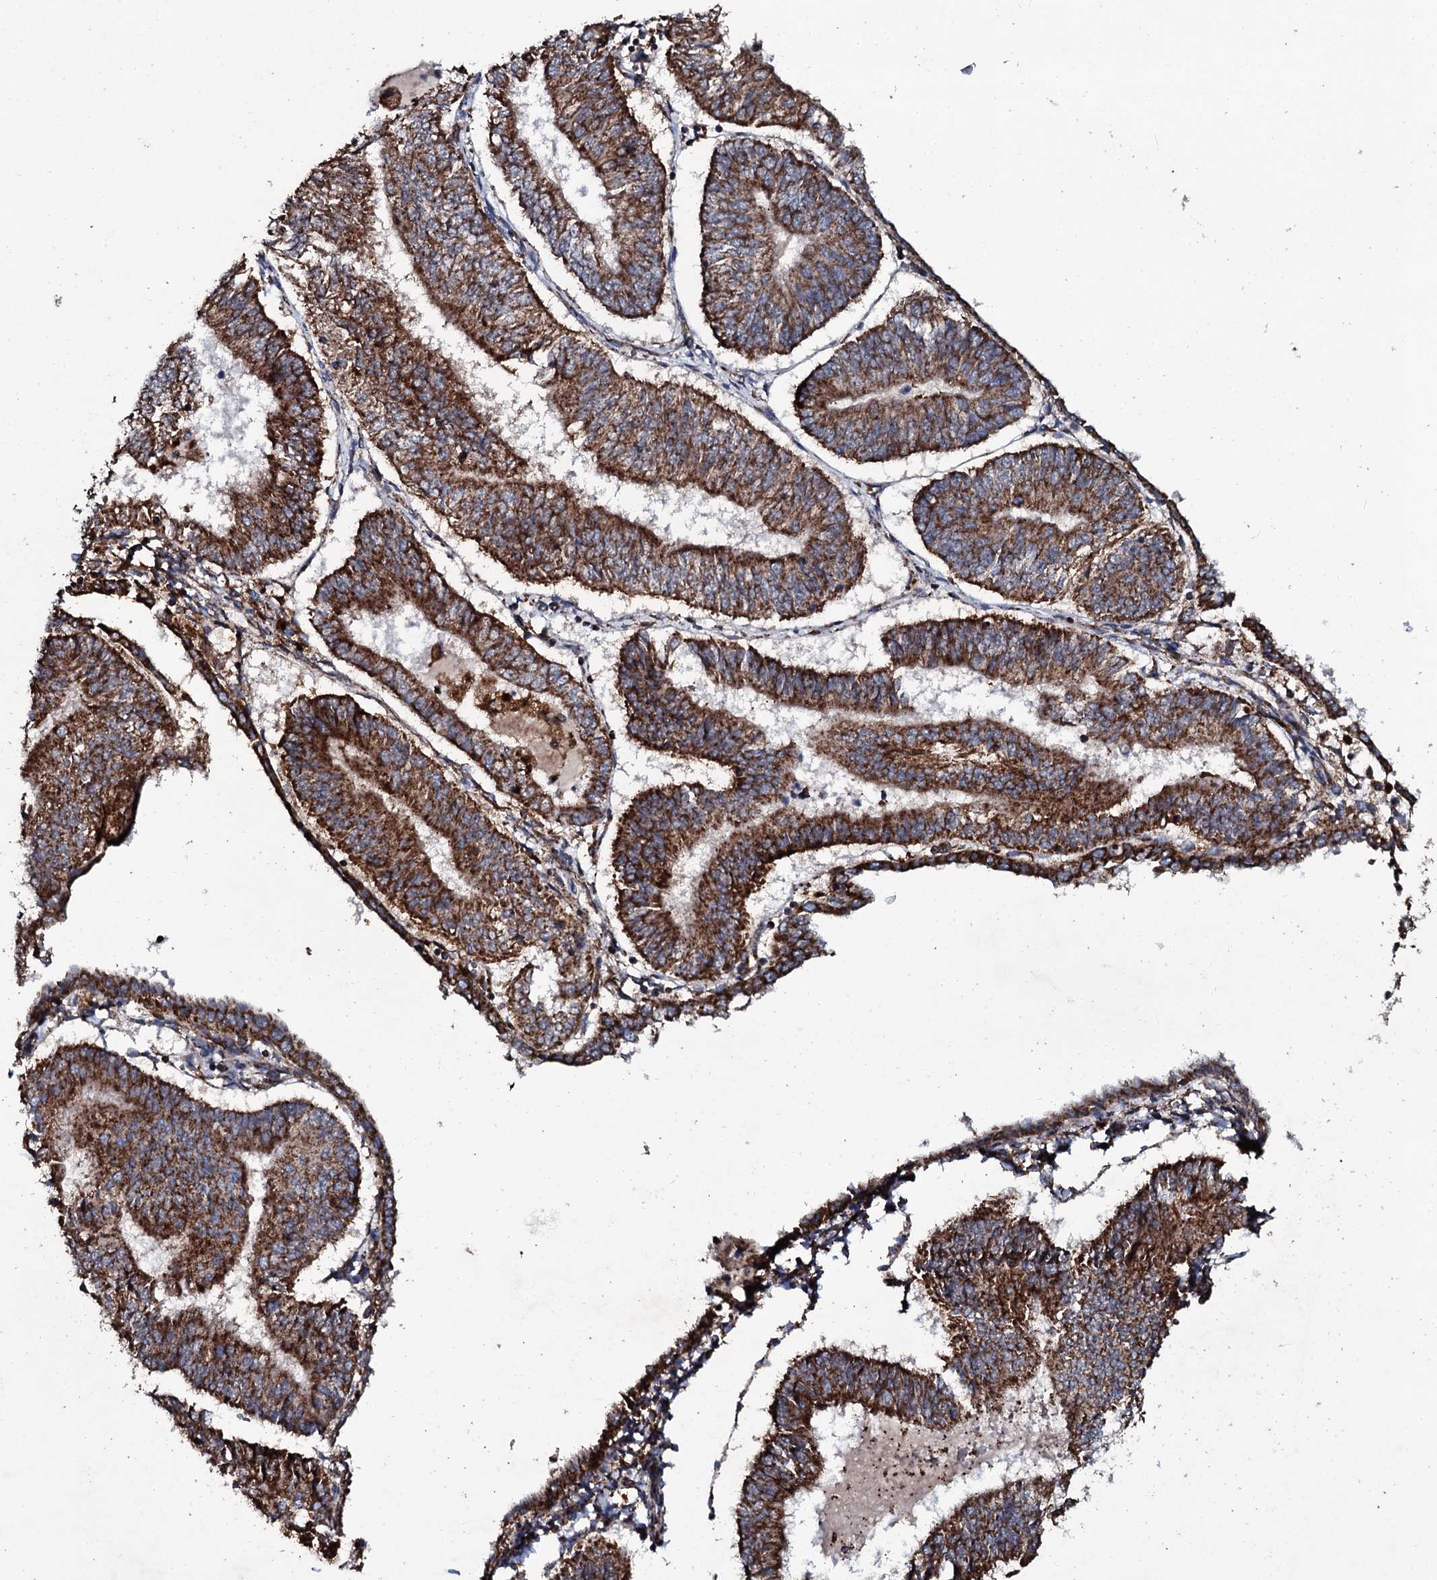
{"staining": {"intensity": "strong", "quantity": ">75%", "location": "cytoplasmic/membranous"}, "tissue": "endometrial cancer", "cell_type": "Tumor cells", "image_type": "cancer", "snomed": [{"axis": "morphology", "description": "Adenocarcinoma, NOS"}, {"axis": "topography", "description": "Endometrium"}], "caption": "Human endometrial cancer (adenocarcinoma) stained with a protein marker exhibits strong staining in tumor cells.", "gene": "DYNC2I2", "patient": {"sex": "female", "age": 58}}